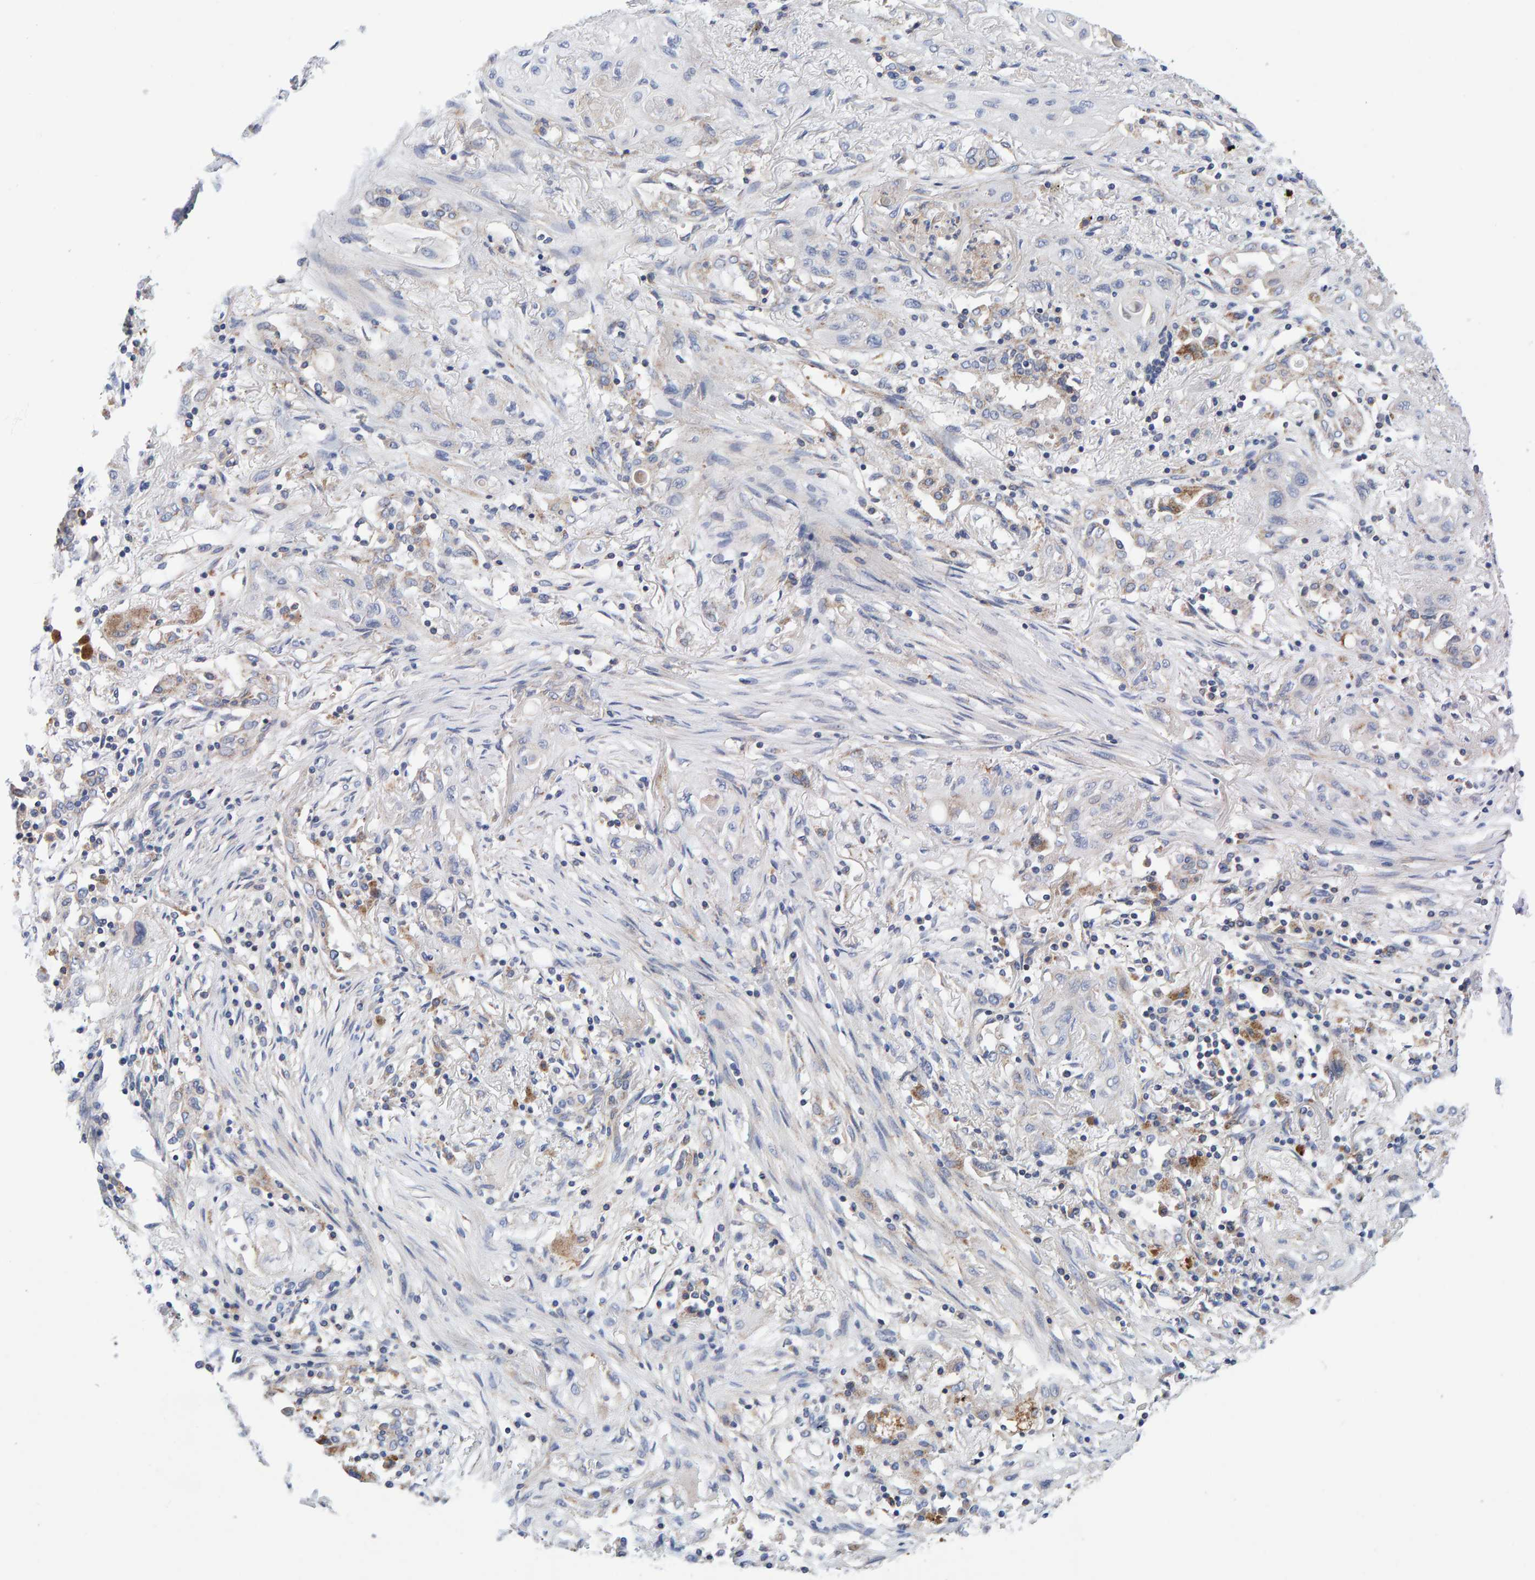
{"staining": {"intensity": "negative", "quantity": "none", "location": "none"}, "tissue": "lung cancer", "cell_type": "Tumor cells", "image_type": "cancer", "snomed": [{"axis": "morphology", "description": "Squamous cell carcinoma, NOS"}, {"axis": "topography", "description": "Lung"}], "caption": "A histopathology image of lung cancer stained for a protein reveals no brown staining in tumor cells.", "gene": "EFR3A", "patient": {"sex": "female", "age": 47}}